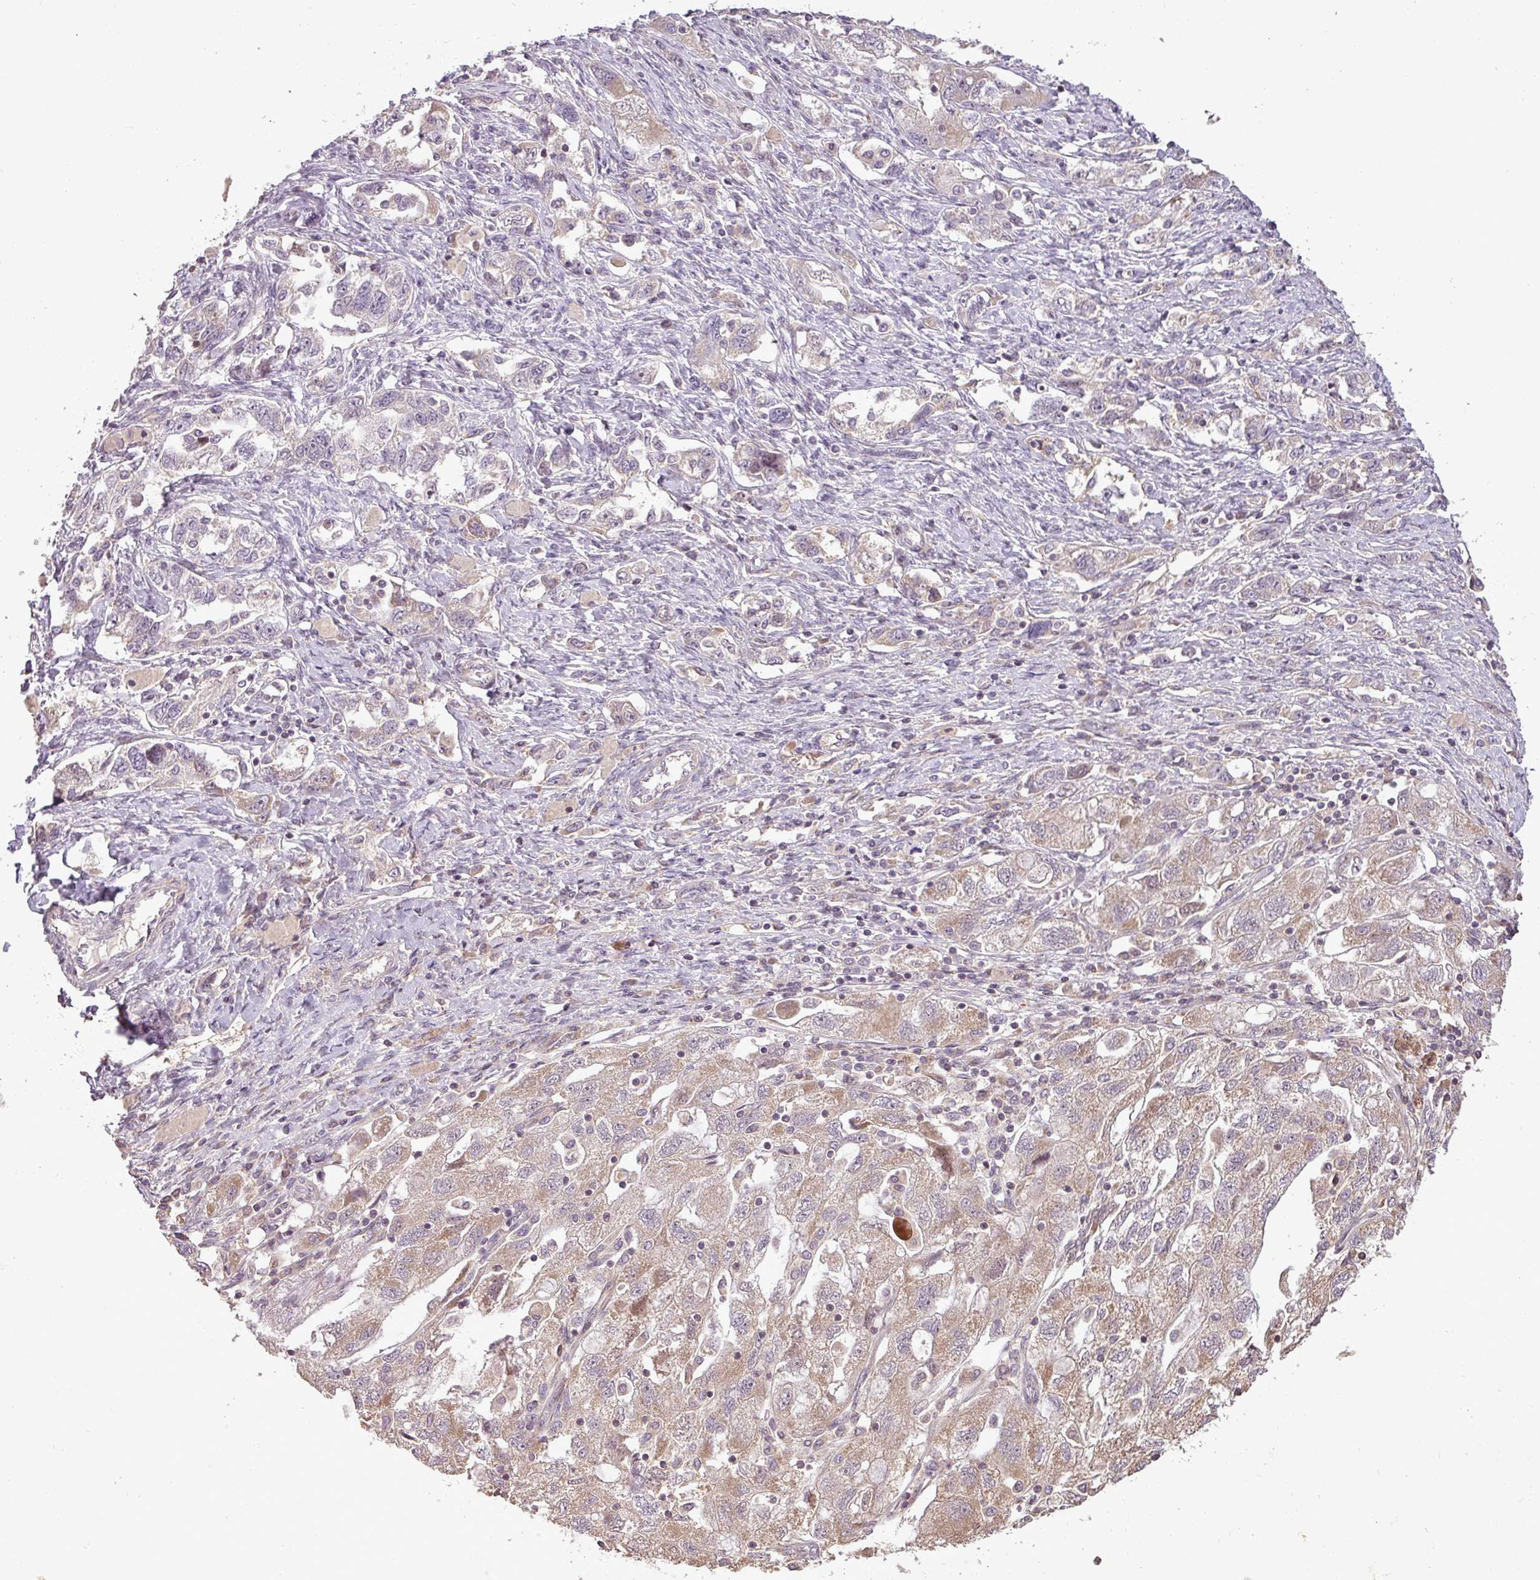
{"staining": {"intensity": "moderate", "quantity": "25%-75%", "location": "cytoplasmic/membranous,nuclear"}, "tissue": "ovarian cancer", "cell_type": "Tumor cells", "image_type": "cancer", "snomed": [{"axis": "morphology", "description": "Carcinoma, NOS"}, {"axis": "morphology", "description": "Cystadenocarcinoma, serous, NOS"}, {"axis": "topography", "description": "Ovary"}], "caption": "Ovarian cancer tissue reveals moderate cytoplasmic/membranous and nuclear expression in about 25%-75% of tumor cells, visualized by immunohistochemistry.", "gene": "FAIM", "patient": {"sex": "female", "age": 69}}